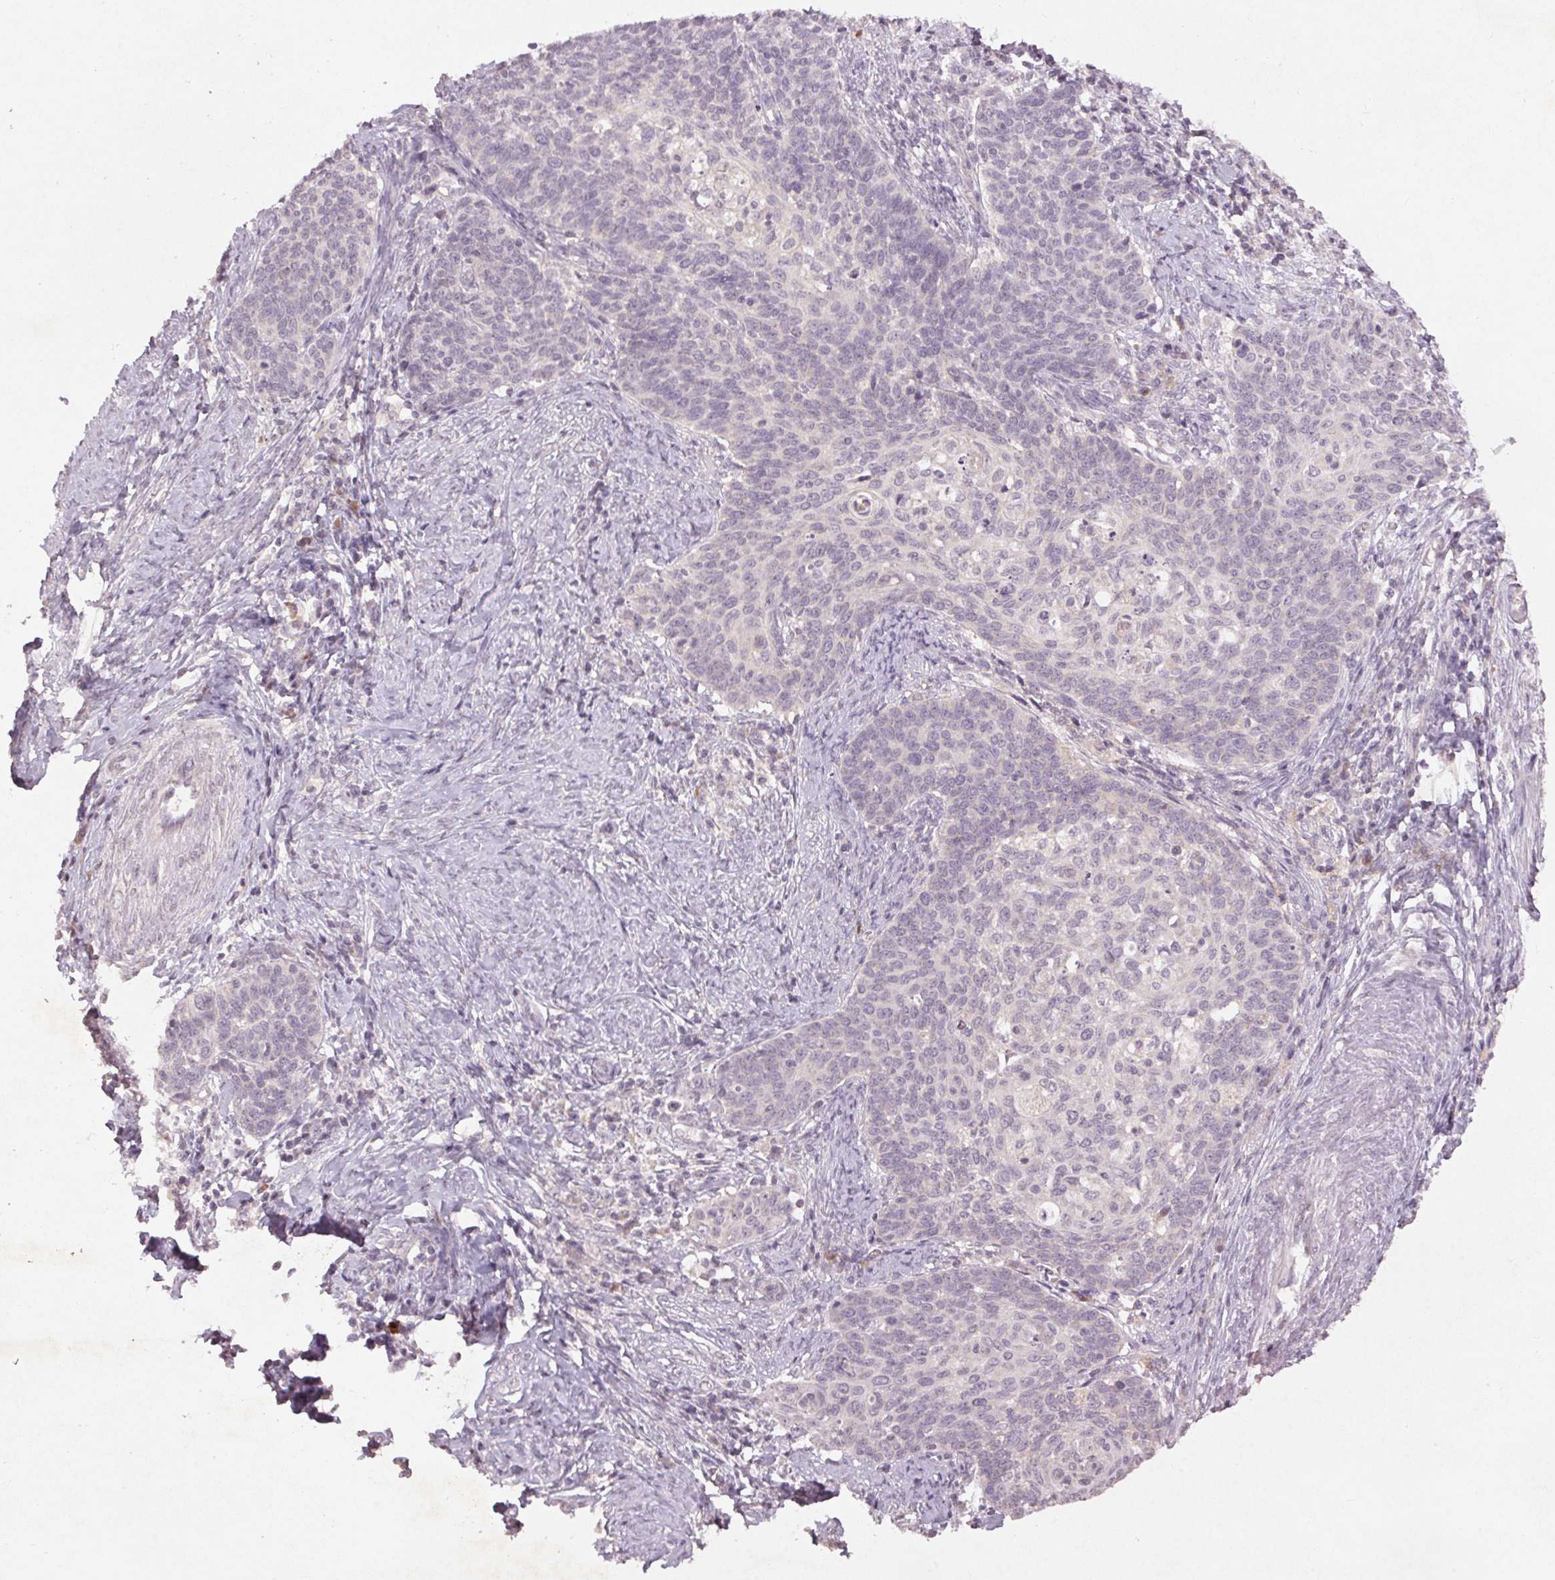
{"staining": {"intensity": "negative", "quantity": "none", "location": "none"}, "tissue": "cervical cancer", "cell_type": "Tumor cells", "image_type": "cancer", "snomed": [{"axis": "morphology", "description": "Normal tissue, NOS"}, {"axis": "morphology", "description": "Squamous cell carcinoma, NOS"}, {"axis": "topography", "description": "Cervix"}], "caption": "Immunohistochemical staining of cervical squamous cell carcinoma displays no significant staining in tumor cells.", "gene": "KLRC3", "patient": {"sex": "female", "age": 39}}